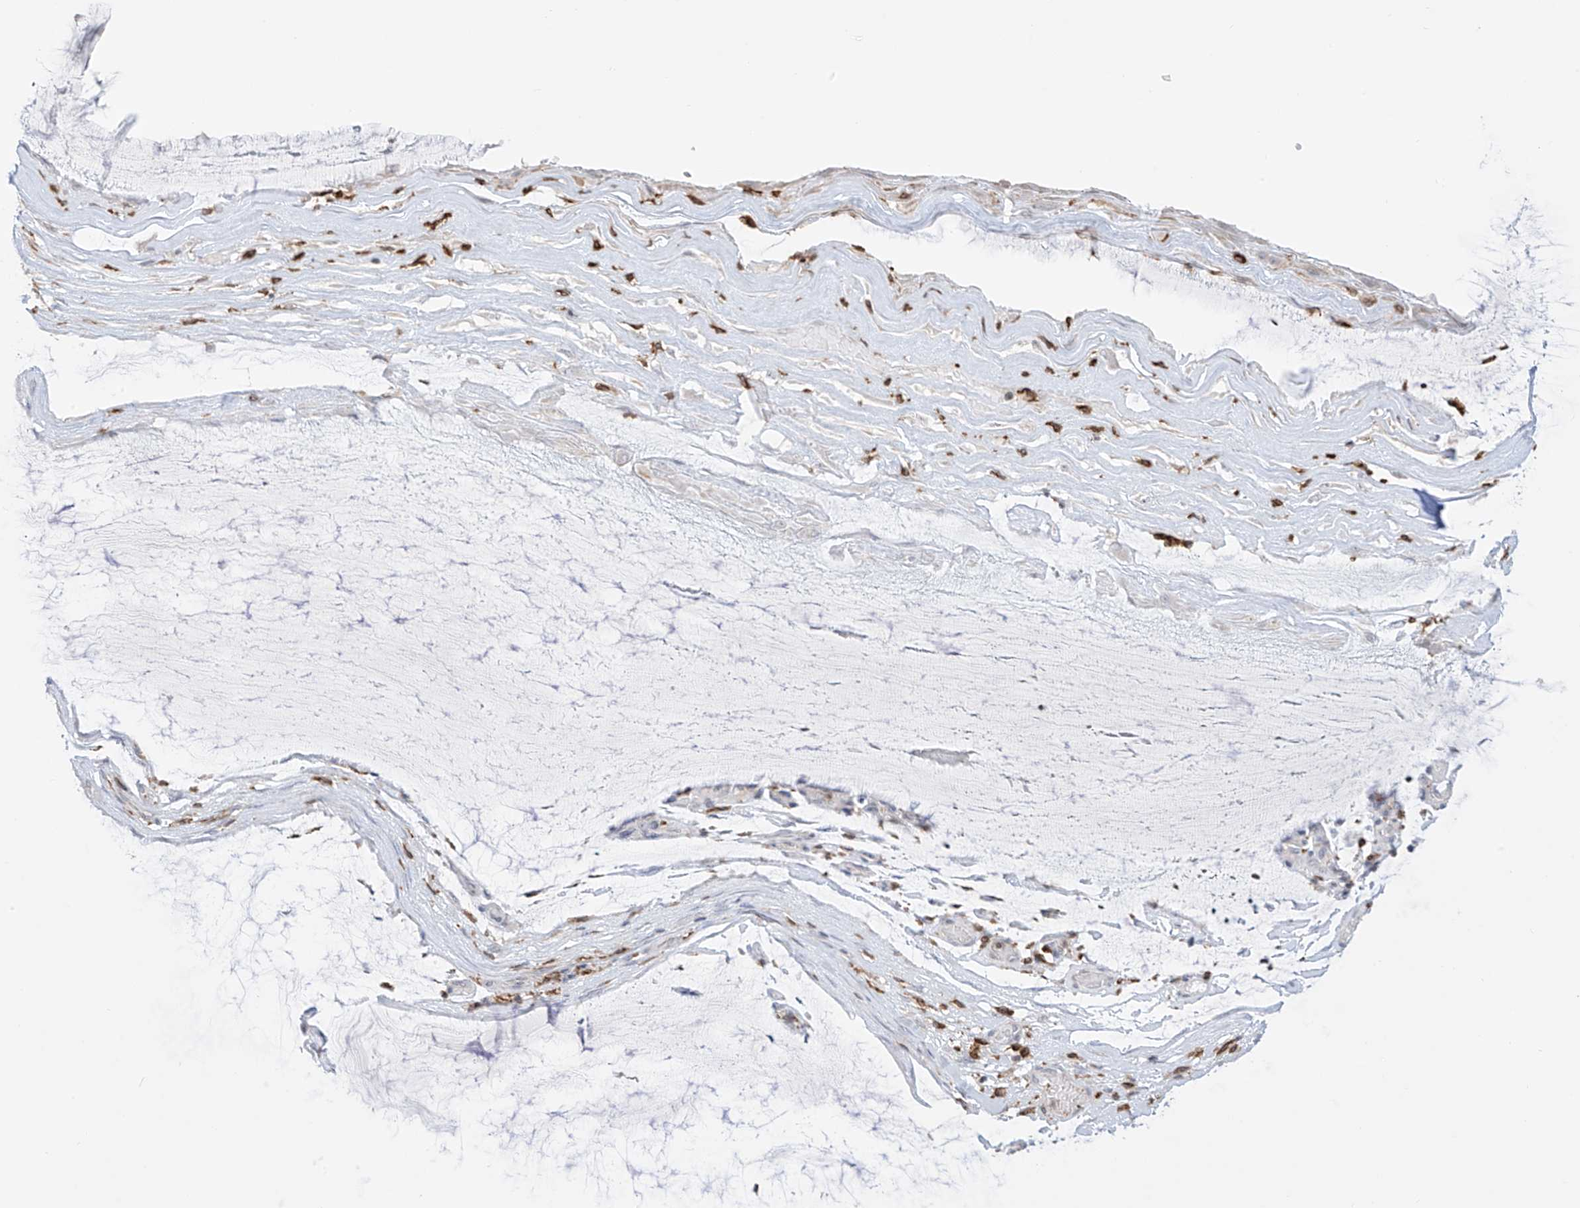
{"staining": {"intensity": "negative", "quantity": "none", "location": "none"}, "tissue": "ovarian cancer", "cell_type": "Tumor cells", "image_type": "cancer", "snomed": [{"axis": "morphology", "description": "Cystadenocarcinoma, mucinous, NOS"}, {"axis": "topography", "description": "Ovary"}], "caption": "The immunohistochemistry (IHC) image has no significant expression in tumor cells of ovarian cancer (mucinous cystadenocarcinoma) tissue.", "gene": "TBXAS1", "patient": {"sex": "female", "age": 39}}